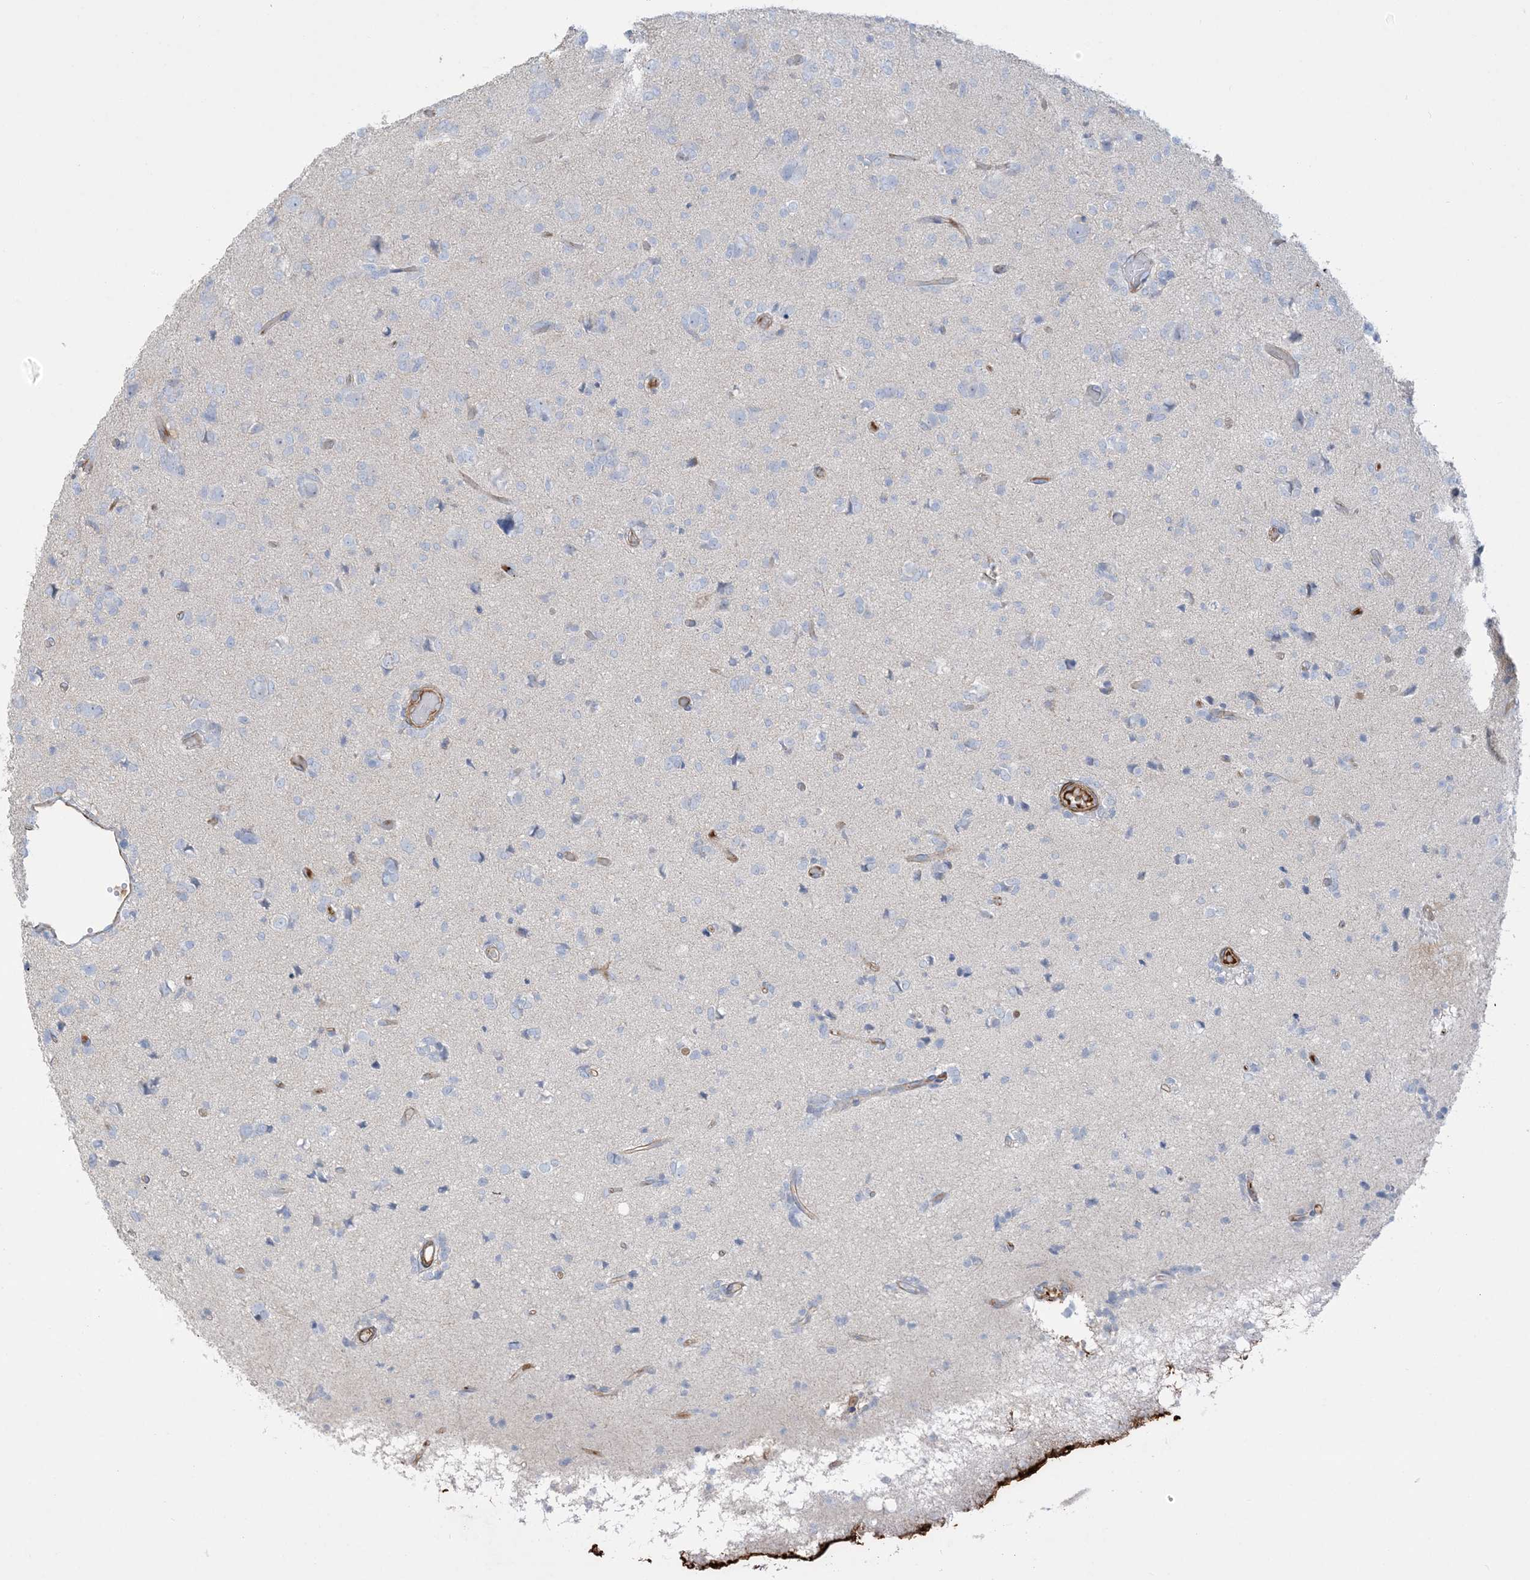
{"staining": {"intensity": "negative", "quantity": "none", "location": "none"}, "tissue": "glioma", "cell_type": "Tumor cells", "image_type": "cancer", "snomed": [{"axis": "morphology", "description": "Glioma, malignant, High grade"}, {"axis": "topography", "description": "Brain"}], "caption": "Immunohistochemistry (IHC) of glioma displays no staining in tumor cells.", "gene": "GTF3C2", "patient": {"sex": "female", "age": 59}}